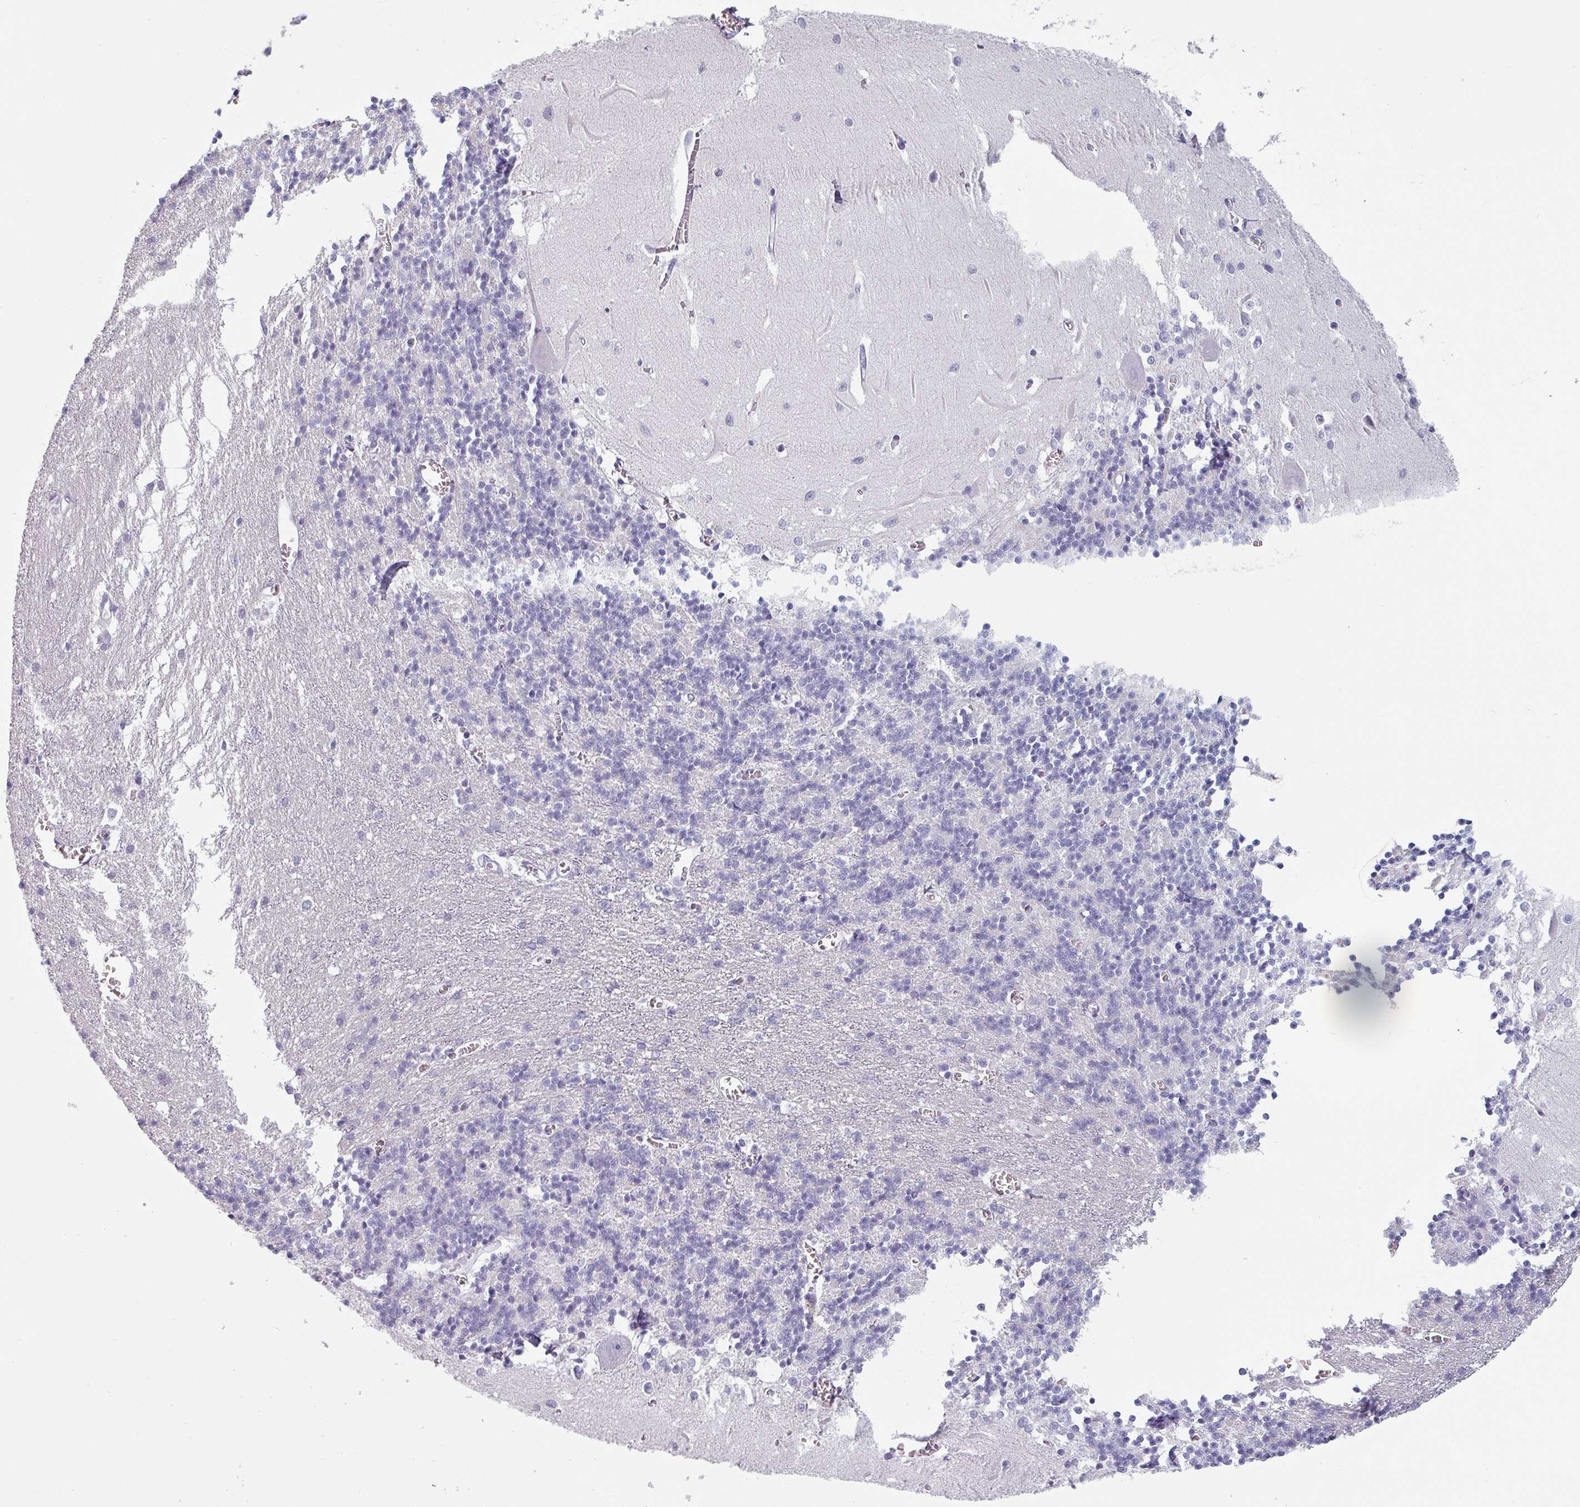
{"staining": {"intensity": "negative", "quantity": "none", "location": "none"}, "tissue": "cerebellum", "cell_type": "Cells in granular layer", "image_type": "normal", "snomed": [{"axis": "morphology", "description": "Normal tissue, NOS"}, {"axis": "topography", "description": "Cerebellum"}], "caption": "An immunohistochemistry photomicrograph of benign cerebellum is shown. There is no staining in cells in granular layer of cerebellum.", "gene": "SFTPA1", "patient": {"sex": "male", "age": 37}}